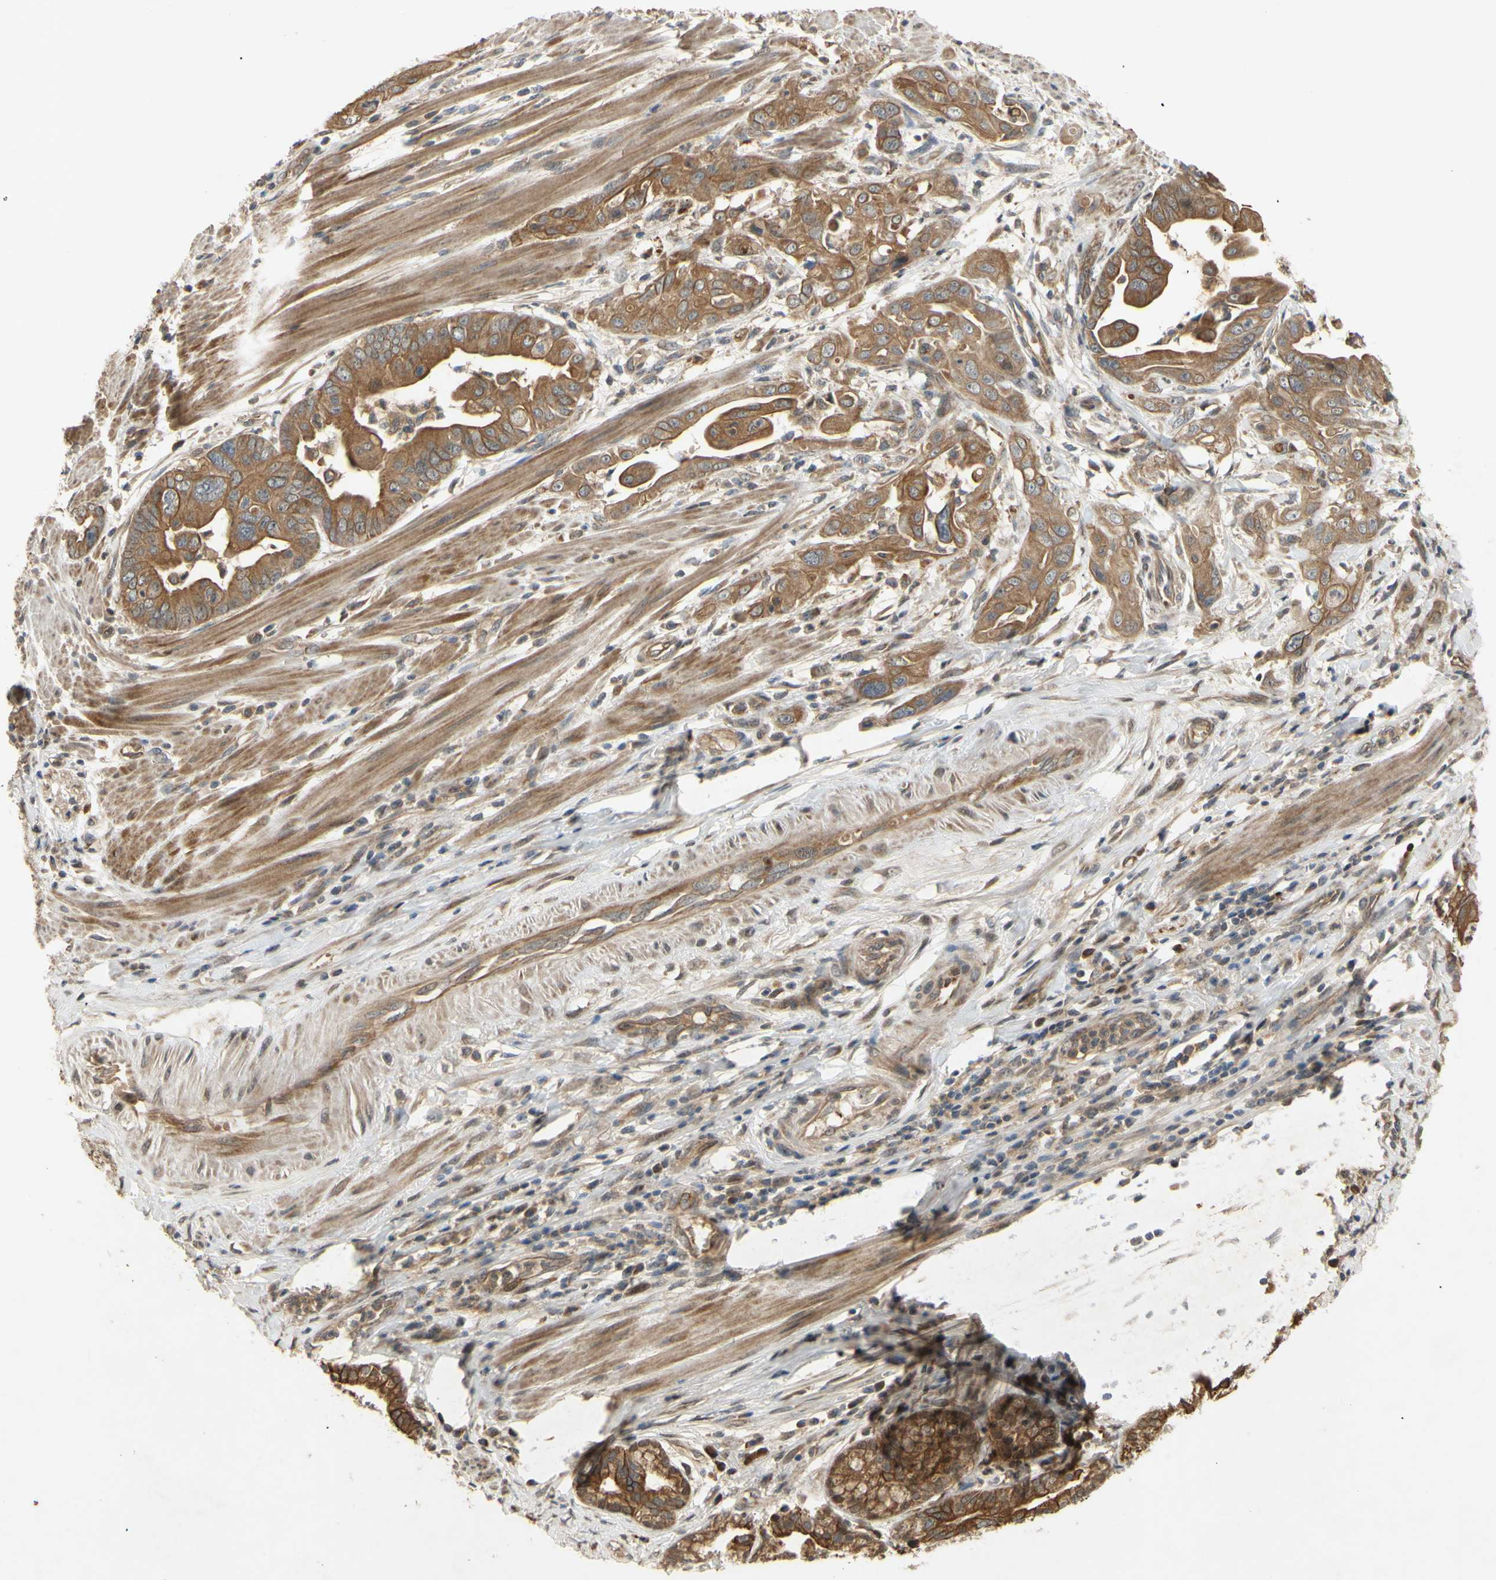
{"staining": {"intensity": "moderate", "quantity": ">75%", "location": "cytoplasmic/membranous"}, "tissue": "pancreatic cancer", "cell_type": "Tumor cells", "image_type": "cancer", "snomed": [{"axis": "morphology", "description": "Adenocarcinoma, NOS"}, {"axis": "topography", "description": "Pancreas"}], "caption": "This is an image of immunohistochemistry staining of pancreatic adenocarcinoma, which shows moderate expression in the cytoplasmic/membranous of tumor cells.", "gene": "PKN1", "patient": {"sex": "female", "age": 75}}